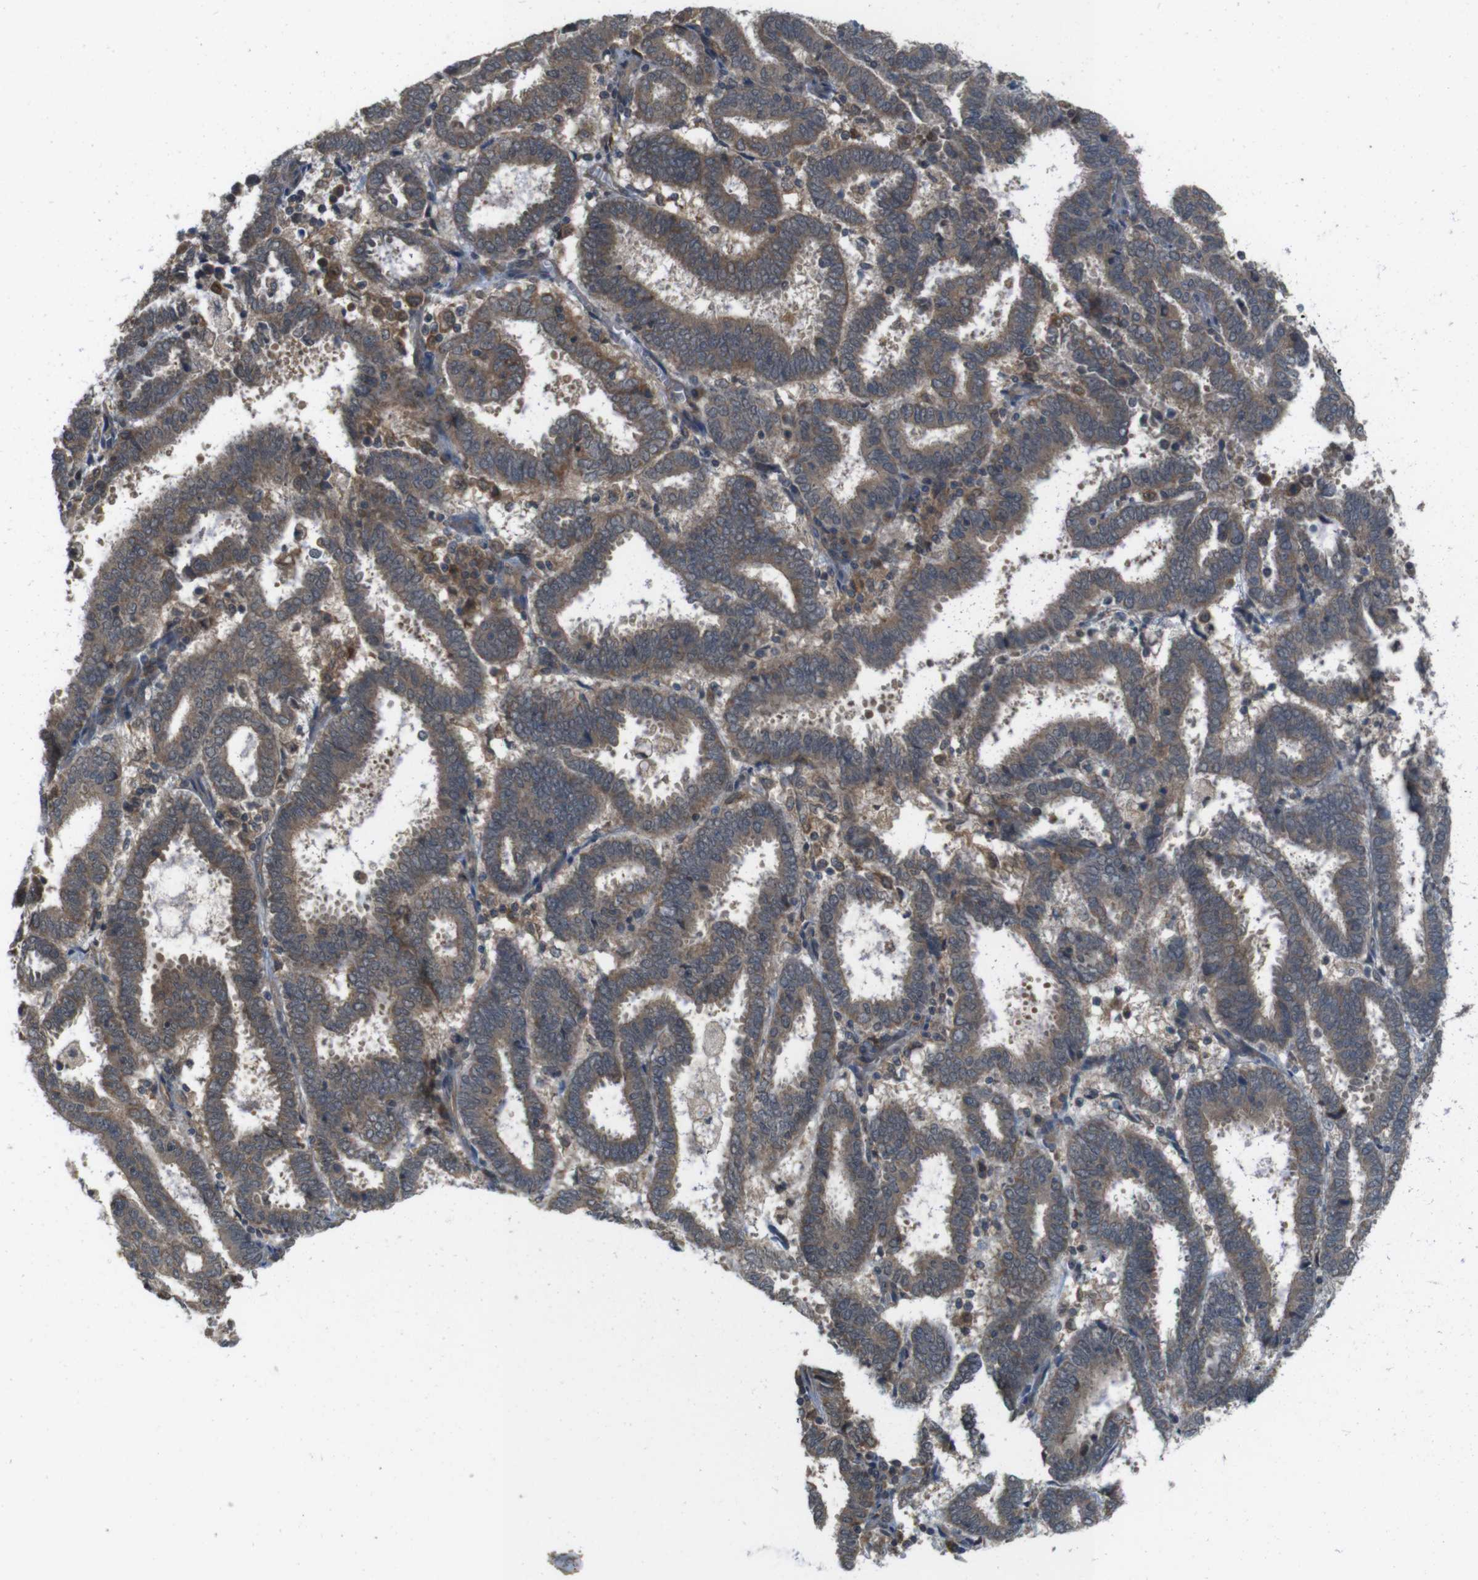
{"staining": {"intensity": "moderate", "quantity": ">75%", "location": "cytoplasmic/membranous"}, "tissue": "endometrial cancer", "cell_type": "Tumor cells", "image_type": "cancer", "snomed": [{"axis": "morphology", "description": "Adenocarcinoma, NOS"}, {"axis": "topography", "description": "Uterus"}], "caption": "Protein staining of endometrial cancer (adenocarcinoma) tissue displays moderate cytoplasmic/membranous positivity in approximately >75% of tumor cells. The protein is shown in brown color, while the nuclei are stained blue.", "gene": "RNF130", "patient": {"sex": "female", "age": 83}}